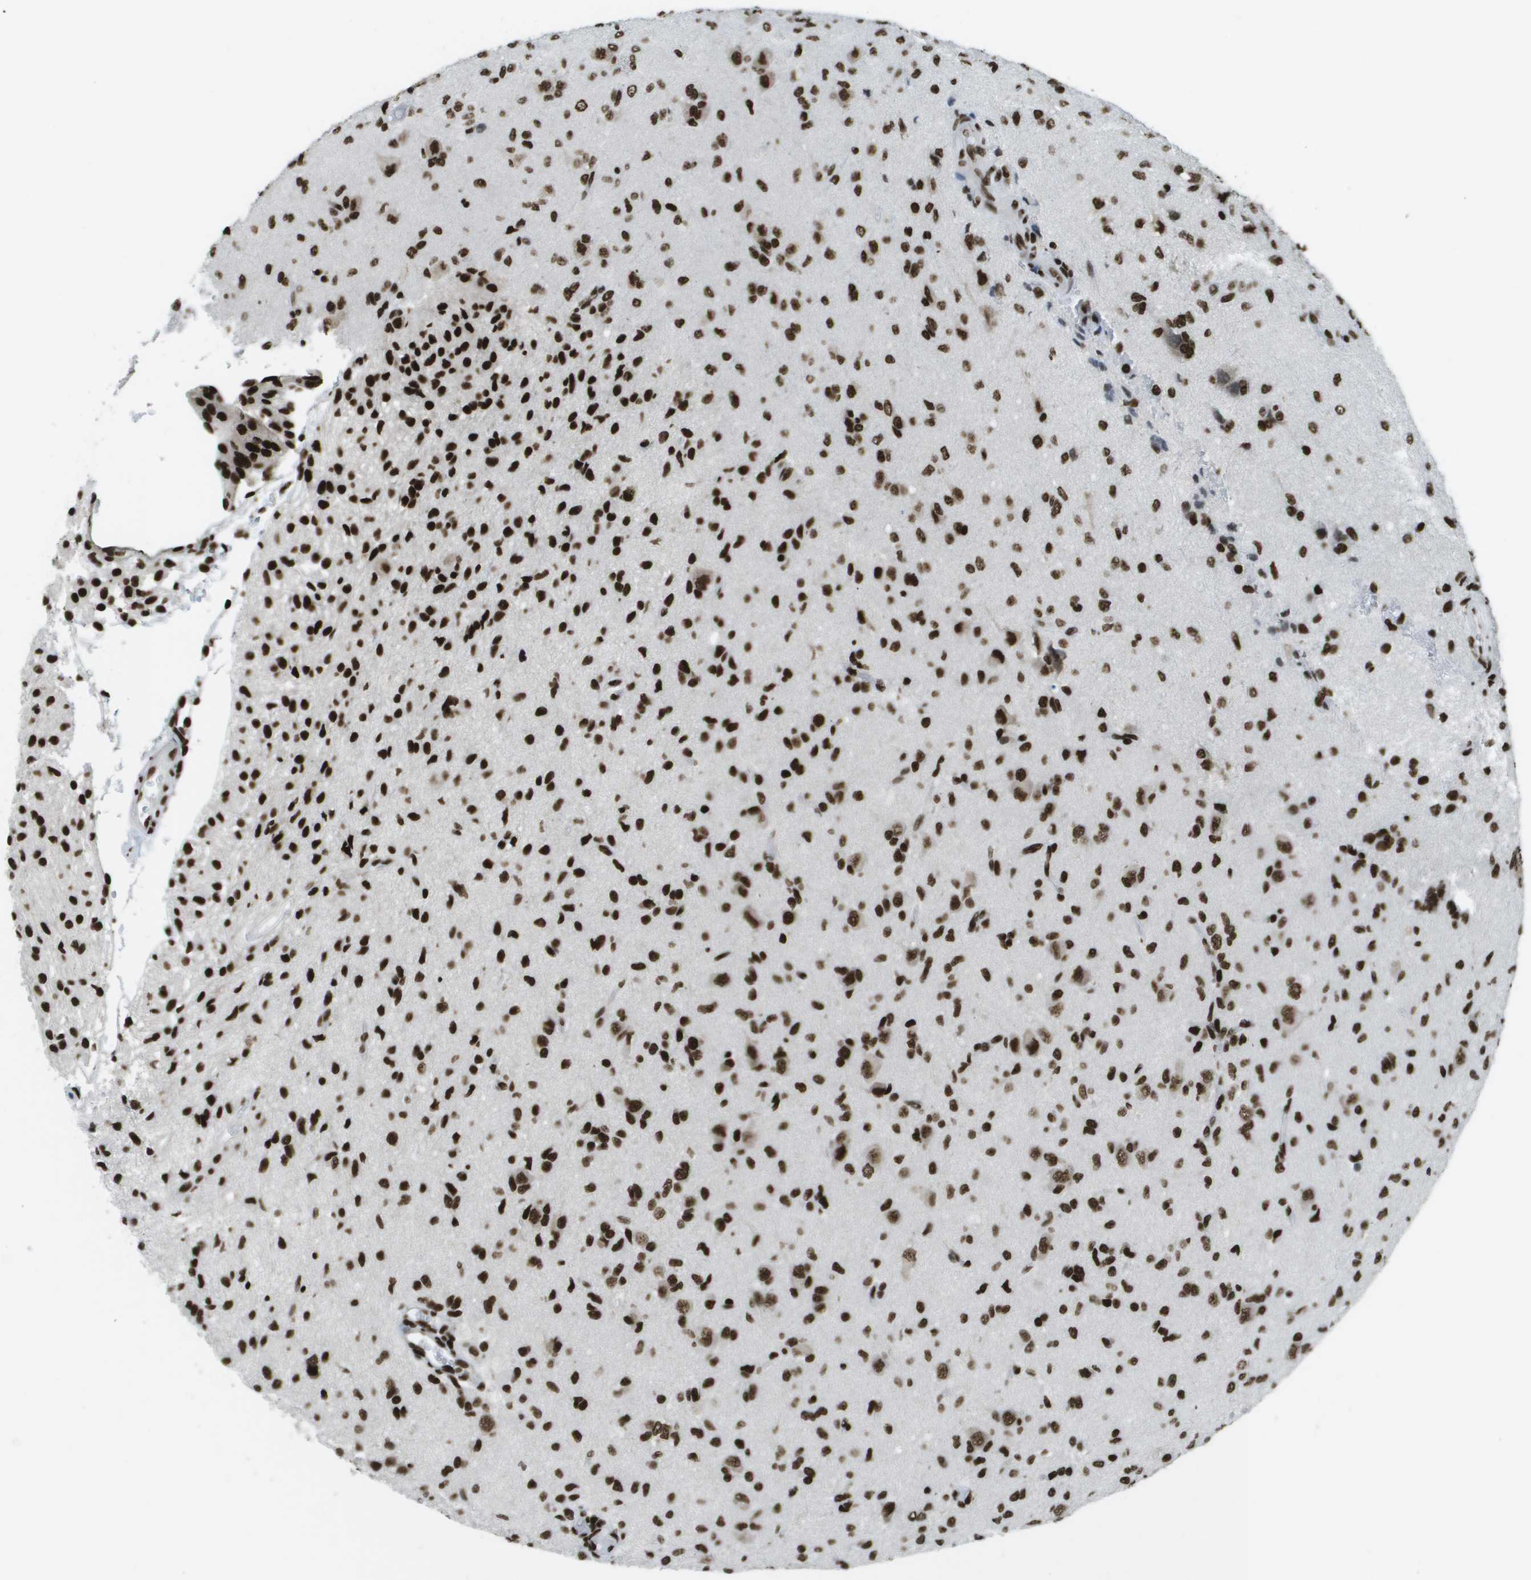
{"staining": {"intensity": "strong", "quantity": ">75%", "location": "nuclear"}, "tissue": "glioma", "cell_type": "Tumor cells", "image_type": "cancer", "snomed": [{"axis": "morphology", "description": "Glioma, malignant, High grade"}, {"axis": "topography", "description": "Brain"}], "caption": "Malignant glioma (high-grade) was stained to show a protein in brown. There is high levels of strong nuclear positivity in approximately >75% of tumor cells.", "gene": "GLYR1", "patient": {"sex": "female", "age": 59}}